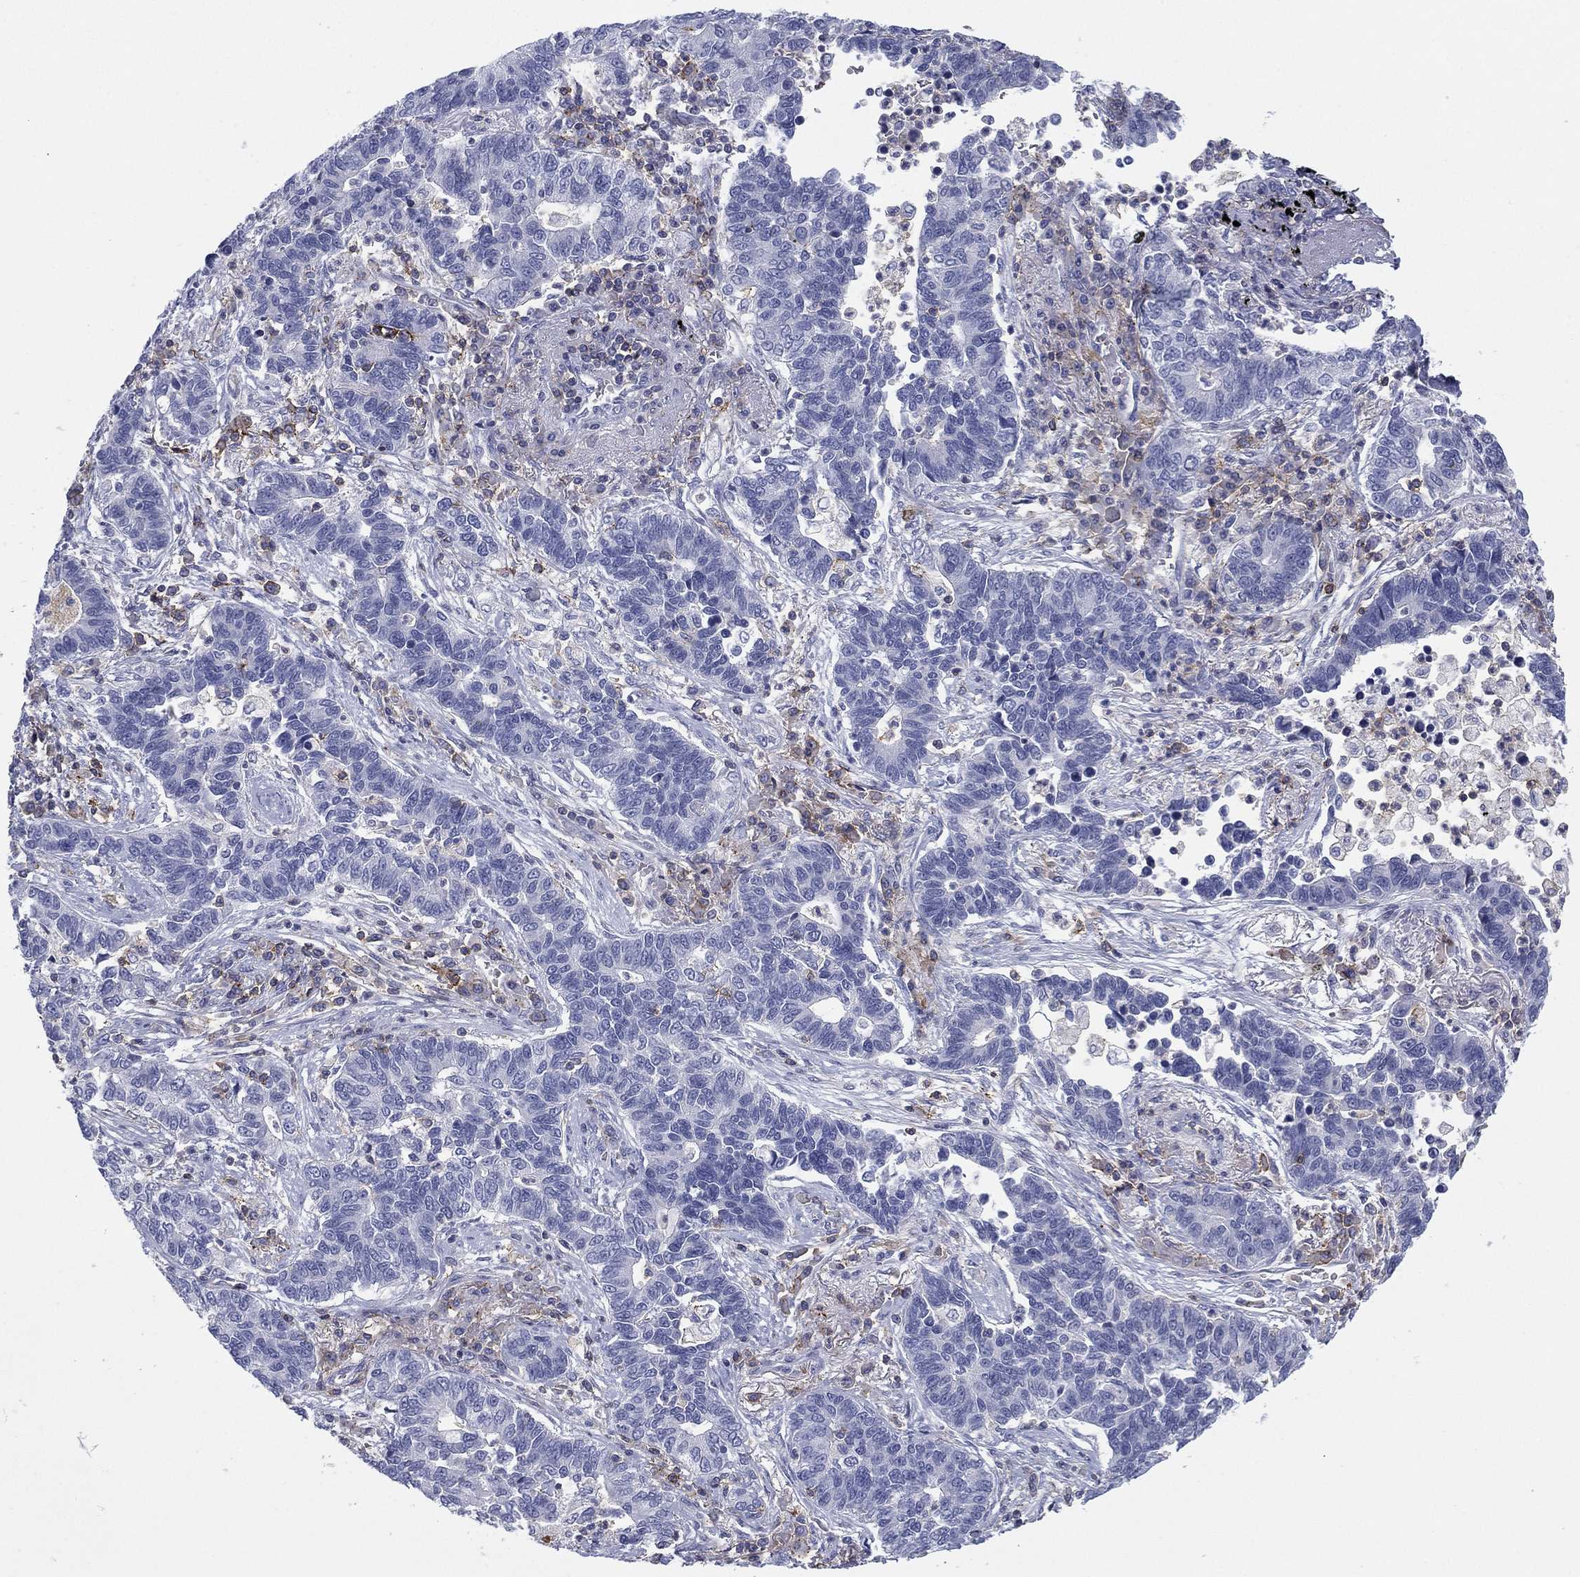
{"staining": {"intensity": "negative", "quantity": "none", "location": "none"}, "tissue": "lung cancer", "cell_type": "Tumor cells", "image_type": "cancer", "snomed": [{"axis": "morphology", "description": "Adenocarcinoma, NOS"}, {"axis": "topography", "description": "Lung"}], "caption": "Immunohistochemistry image of human lung cancer (adenocarcinoma) stained for a protein (brown), which exhibits no positivity in tumor cells.", "gene": "SELPLG", "patient": {"sex": "female", "age": 57}}